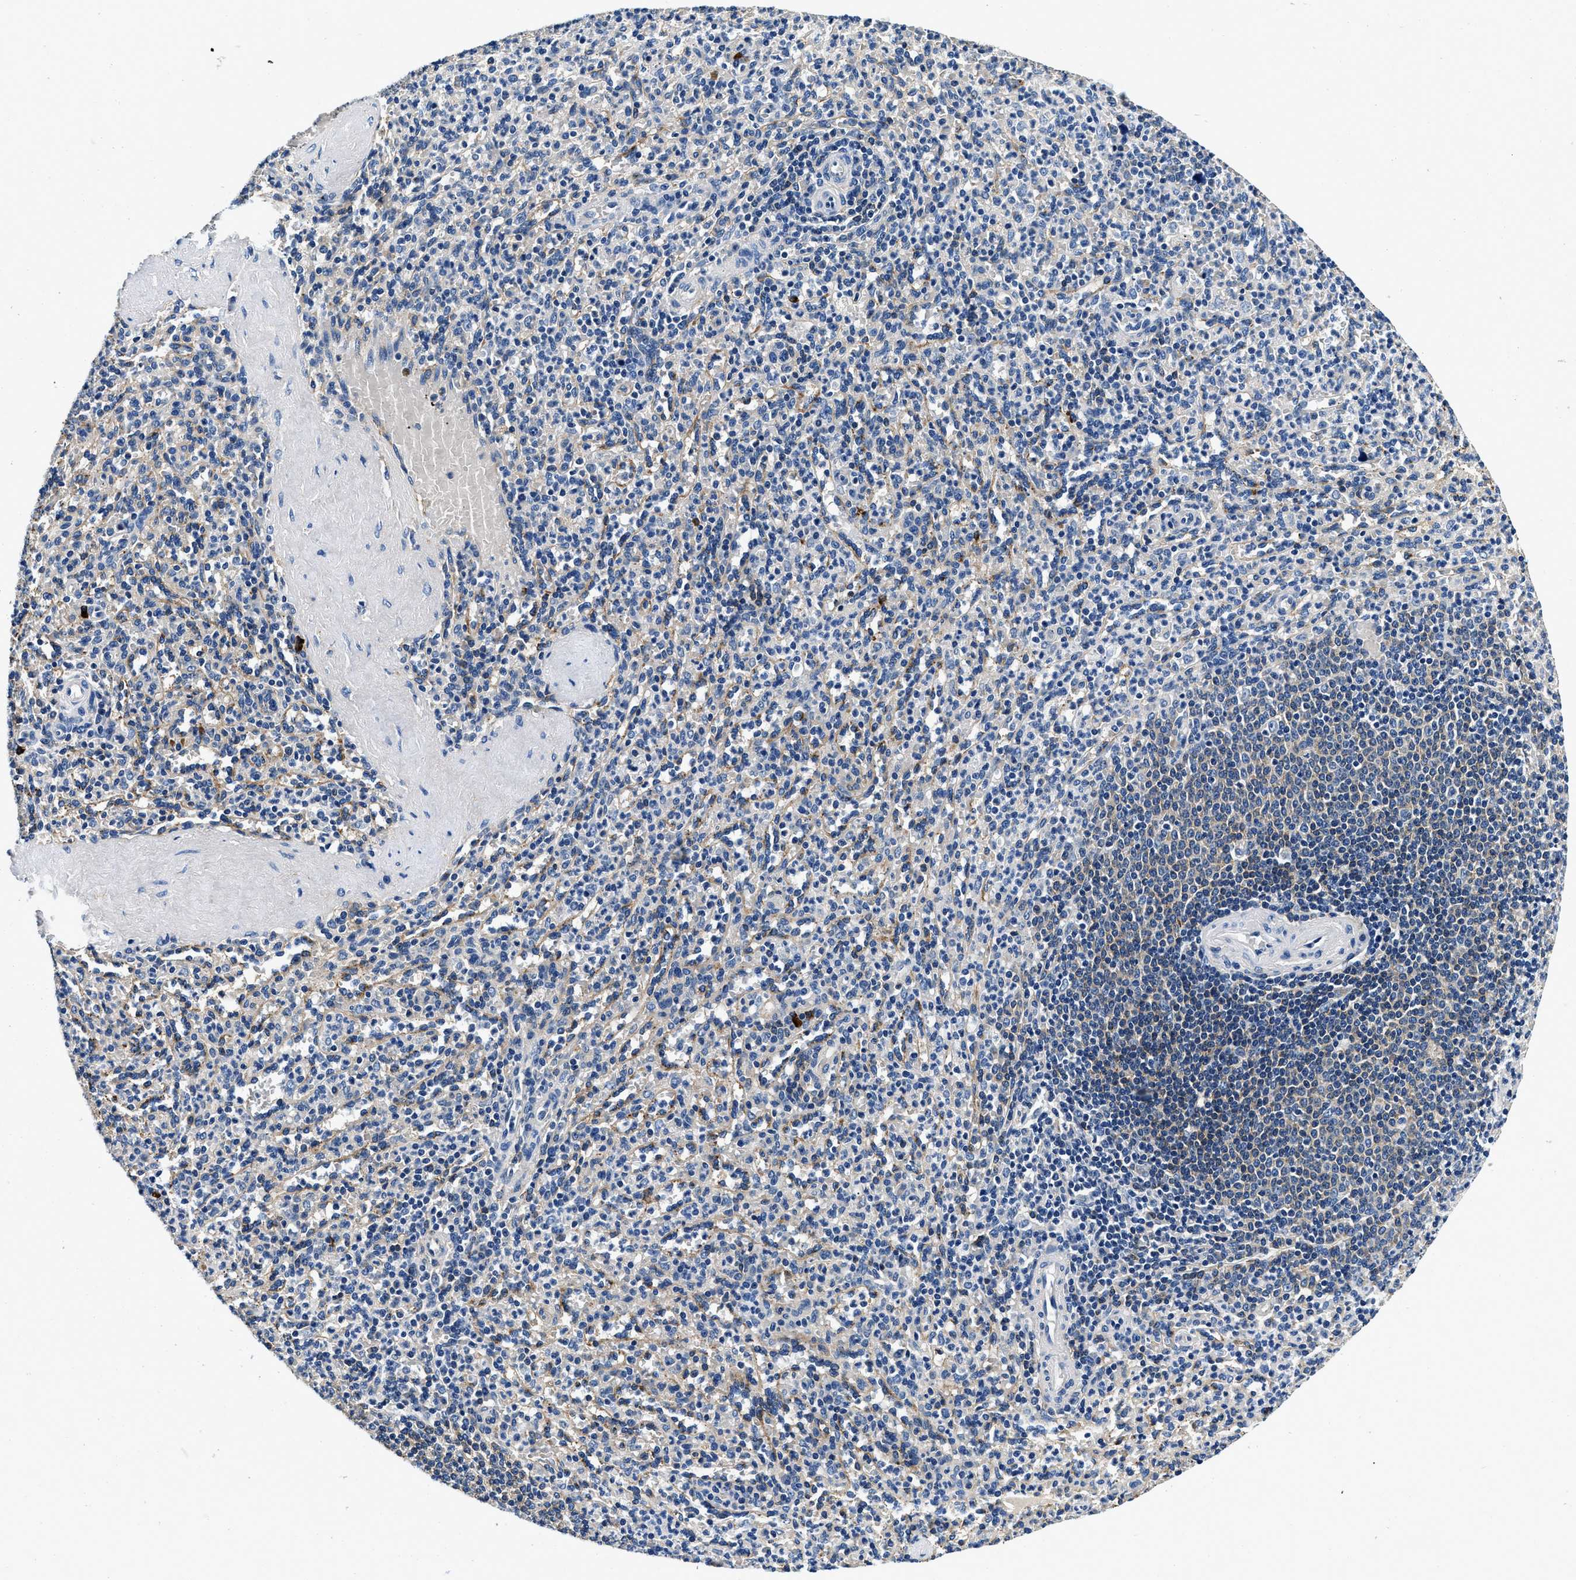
{"staining": {"intensity": "negative", "quantity": "none", "location": "none"}, "tissue": "spleen", "cell_type": "Cells in red pulp", "image_type": "normal", "snomed": [{"axis": "morphology", "description": "Normal tissue, NOS"}, {"axis": "topography", "description": "Spleen"}], "caption": "This image is of unremarkable spleen stained with IHC to label a protein in brown with the nuclei are counter-stained blue. There is no staining in cells in red pulp. The staining was performed using DAB to visualize the protein expression in brown, while the nuclei were stained in blue with hematoxylin (Magnification: 20x).", "gene": "ZFAND3", "patient": {"sex": "male", "age": 36}}